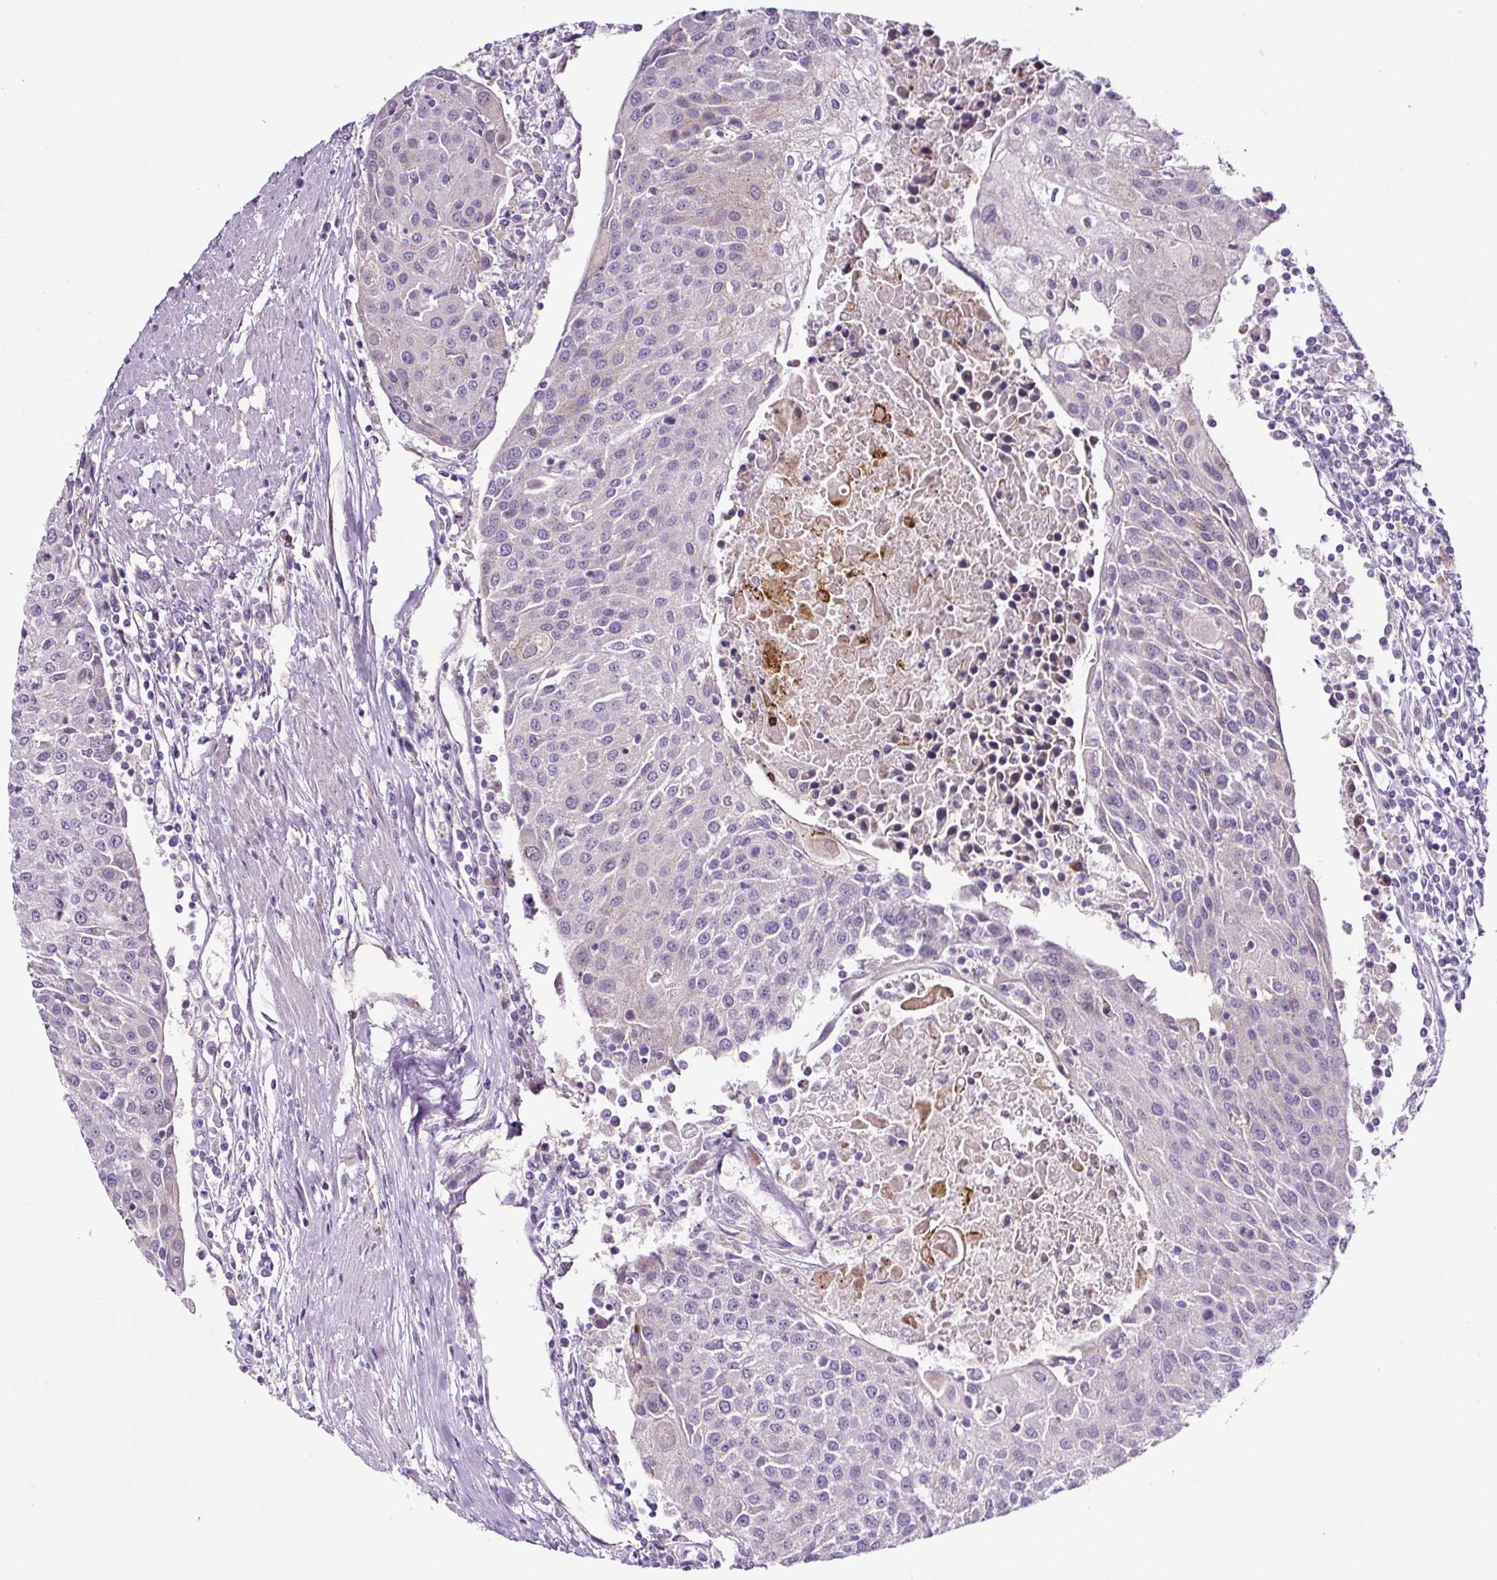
{"staining": {"intensity": "negative", "quantity": "none", "location": "none"}, "tissue": "urothelial cancer", "cell_type": "Tumor cells", "image_type": "cancer", "snomed": [{"axis": "morphology", "description": "Urothelial carcinoma, High grade"}, {"axis": "topography", "description": "Urinary bladder"}], "caption": "Immunohistochemical staining of human high-grade urothelial carcinoma reveals no significant expression in tumor cells.", "gene": "HPS4", "patient": {"sex": "female", "age": 85}}